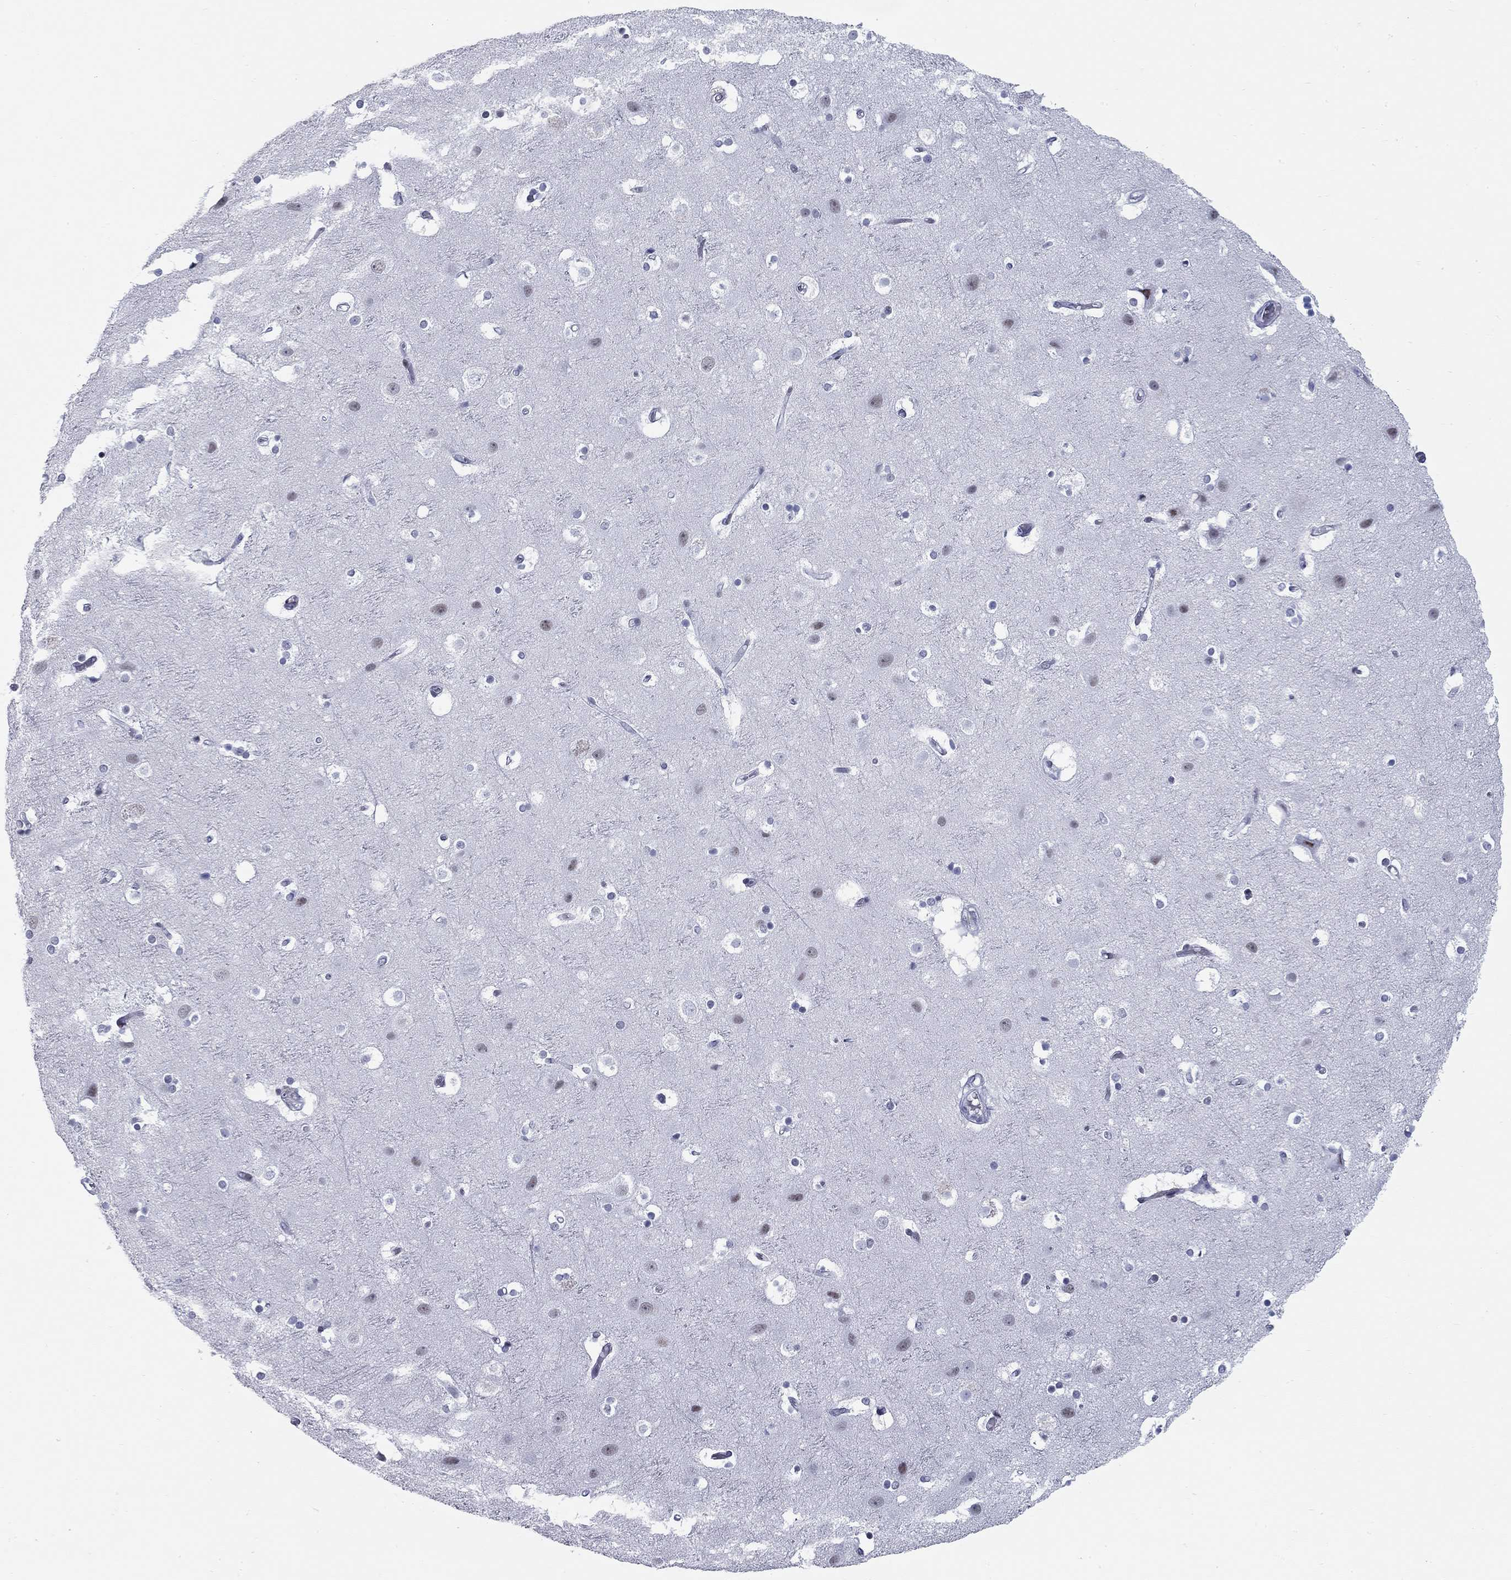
{"staining": {"intensity": "negative", "quantity": "none", "location": "none"}, "tissue": "cerebral cortex", "cell_type": "Endothelial cells", "image_type": "normal", "snomed": [{"axis": "morphology", "description": "Normal tissue, NOS"}, {"axis": "topography", "description": "Cerebral cortex"}], "caption": "Human cerebral cortex stained for a protein using IHC shows no positivity in endothelial cells.", "gene": "ASF1B", "patient": {"sex": "female", "age": 52}}